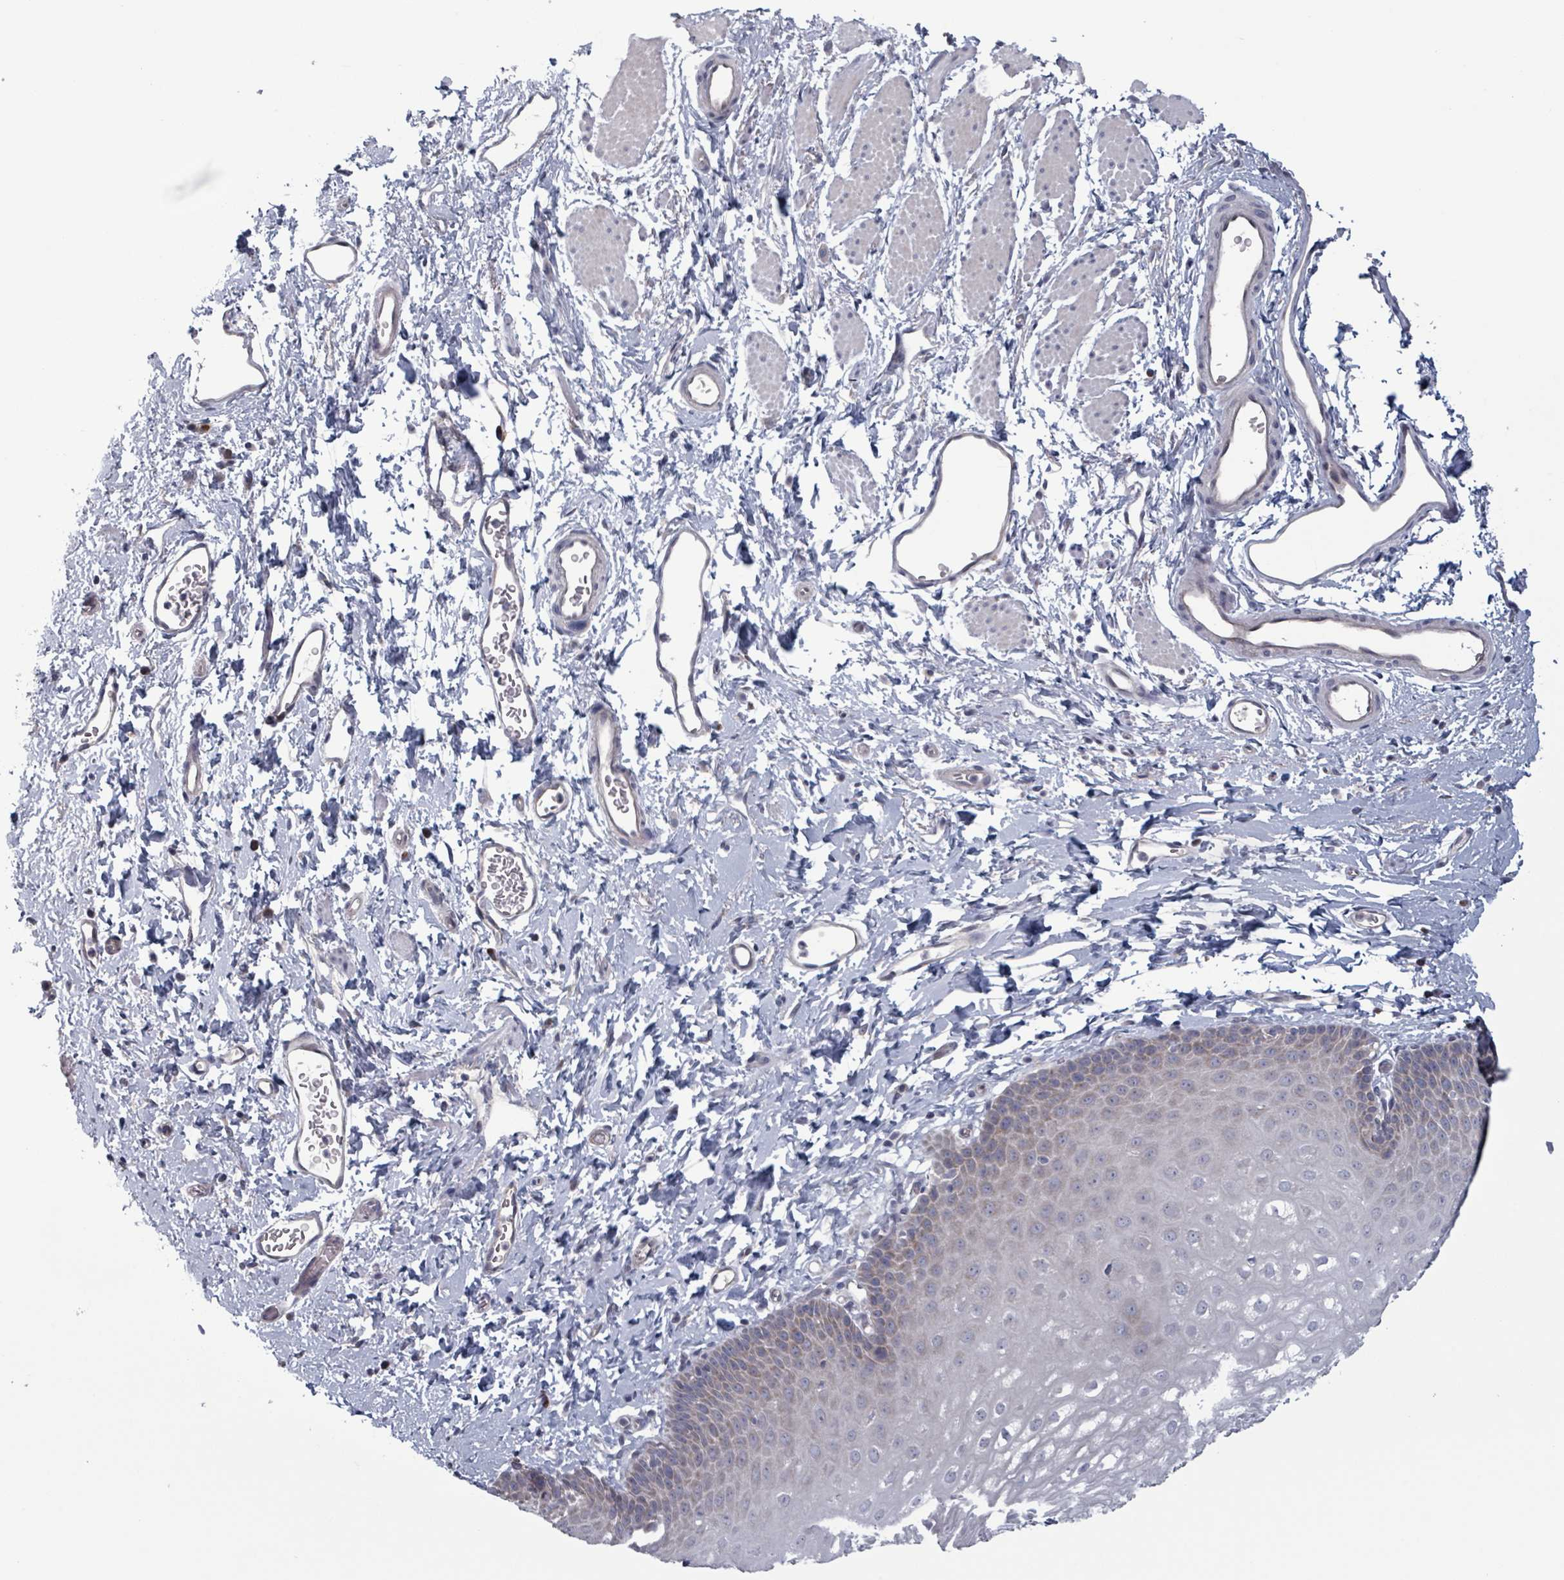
{"staining": {"intensity": "weak", "quantity": "25%-75%", "location": "cytoplasmic/membranous"}, "tissue": "esophagus", "cell_type": "Squamous epithelial cells", "image_type": "normal", "snomed": [{"axis": "morphology", "description": "Normal tissue, NOS"}, {"axis": "topography", "description": "Esophagus"}], "caption": "This is a histology image of IHC staining of normal esophagus, which shows weak staining in the cytoplasmic/membranous of squamous epithelial cells.", "gene": "FKBP1A", "patient": {"sex": "male", "age": 70}}